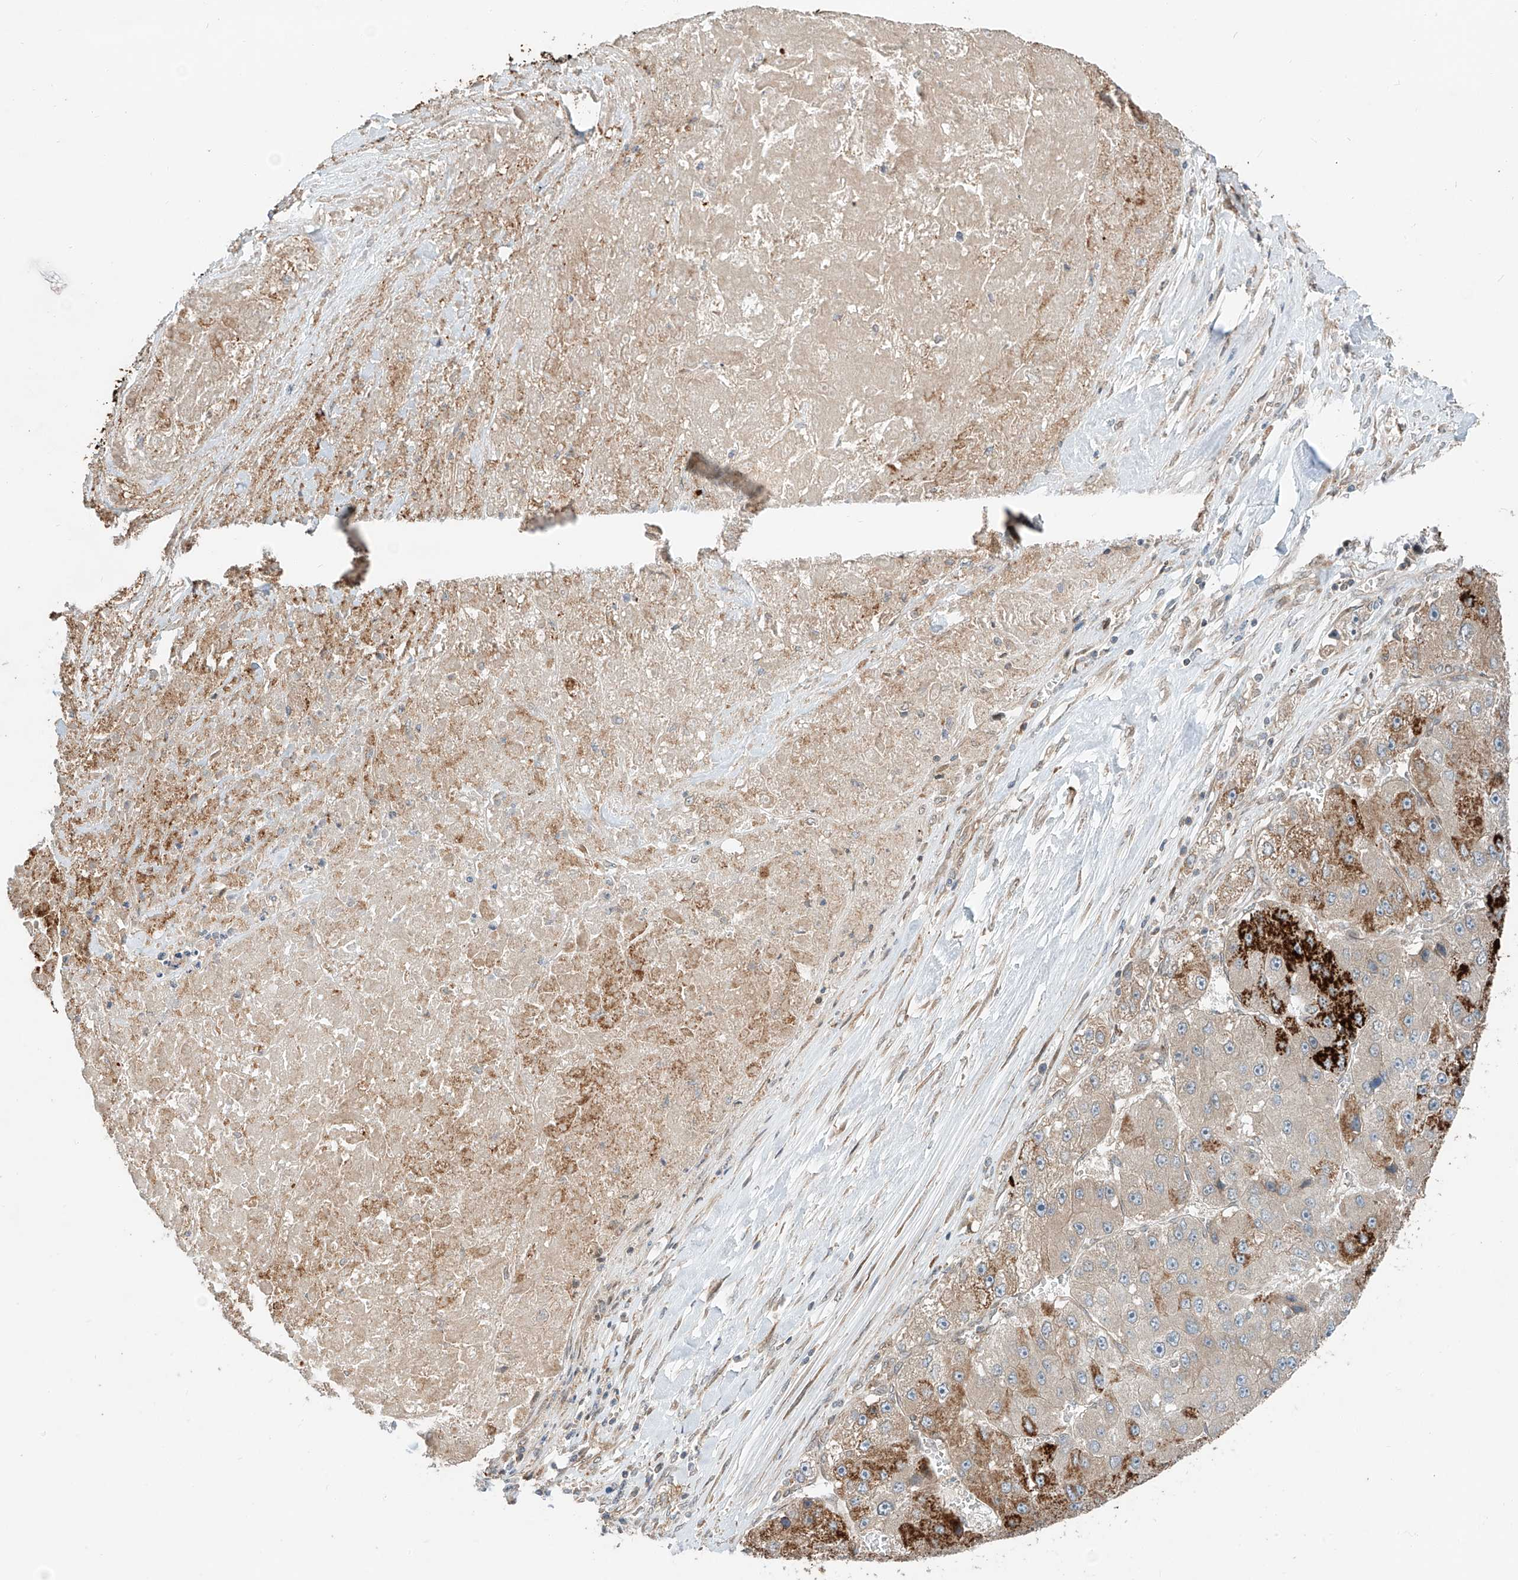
{"staining": {"intensity": "strong", "quantity": "<25%", "location": "cytoplasmic/membranous"}, "tissue": "liver cancer", "cell_type": "Tumor cells", "image_type": "cancer", "snomed": [{"axis": "morphology", "description": "Carcinoma, Hepatocellular, NOS"}, {"axis": "topography", "description": "Liver"}], "caption": "Human hepatocellular carcinoma (liver) stained with a brown dye shows strong cytoplasmic/membranous positive expression in approximately <25% of tumor cells.", "gene": "CEP162", "patient": {"sex": "female", "age": 73}}